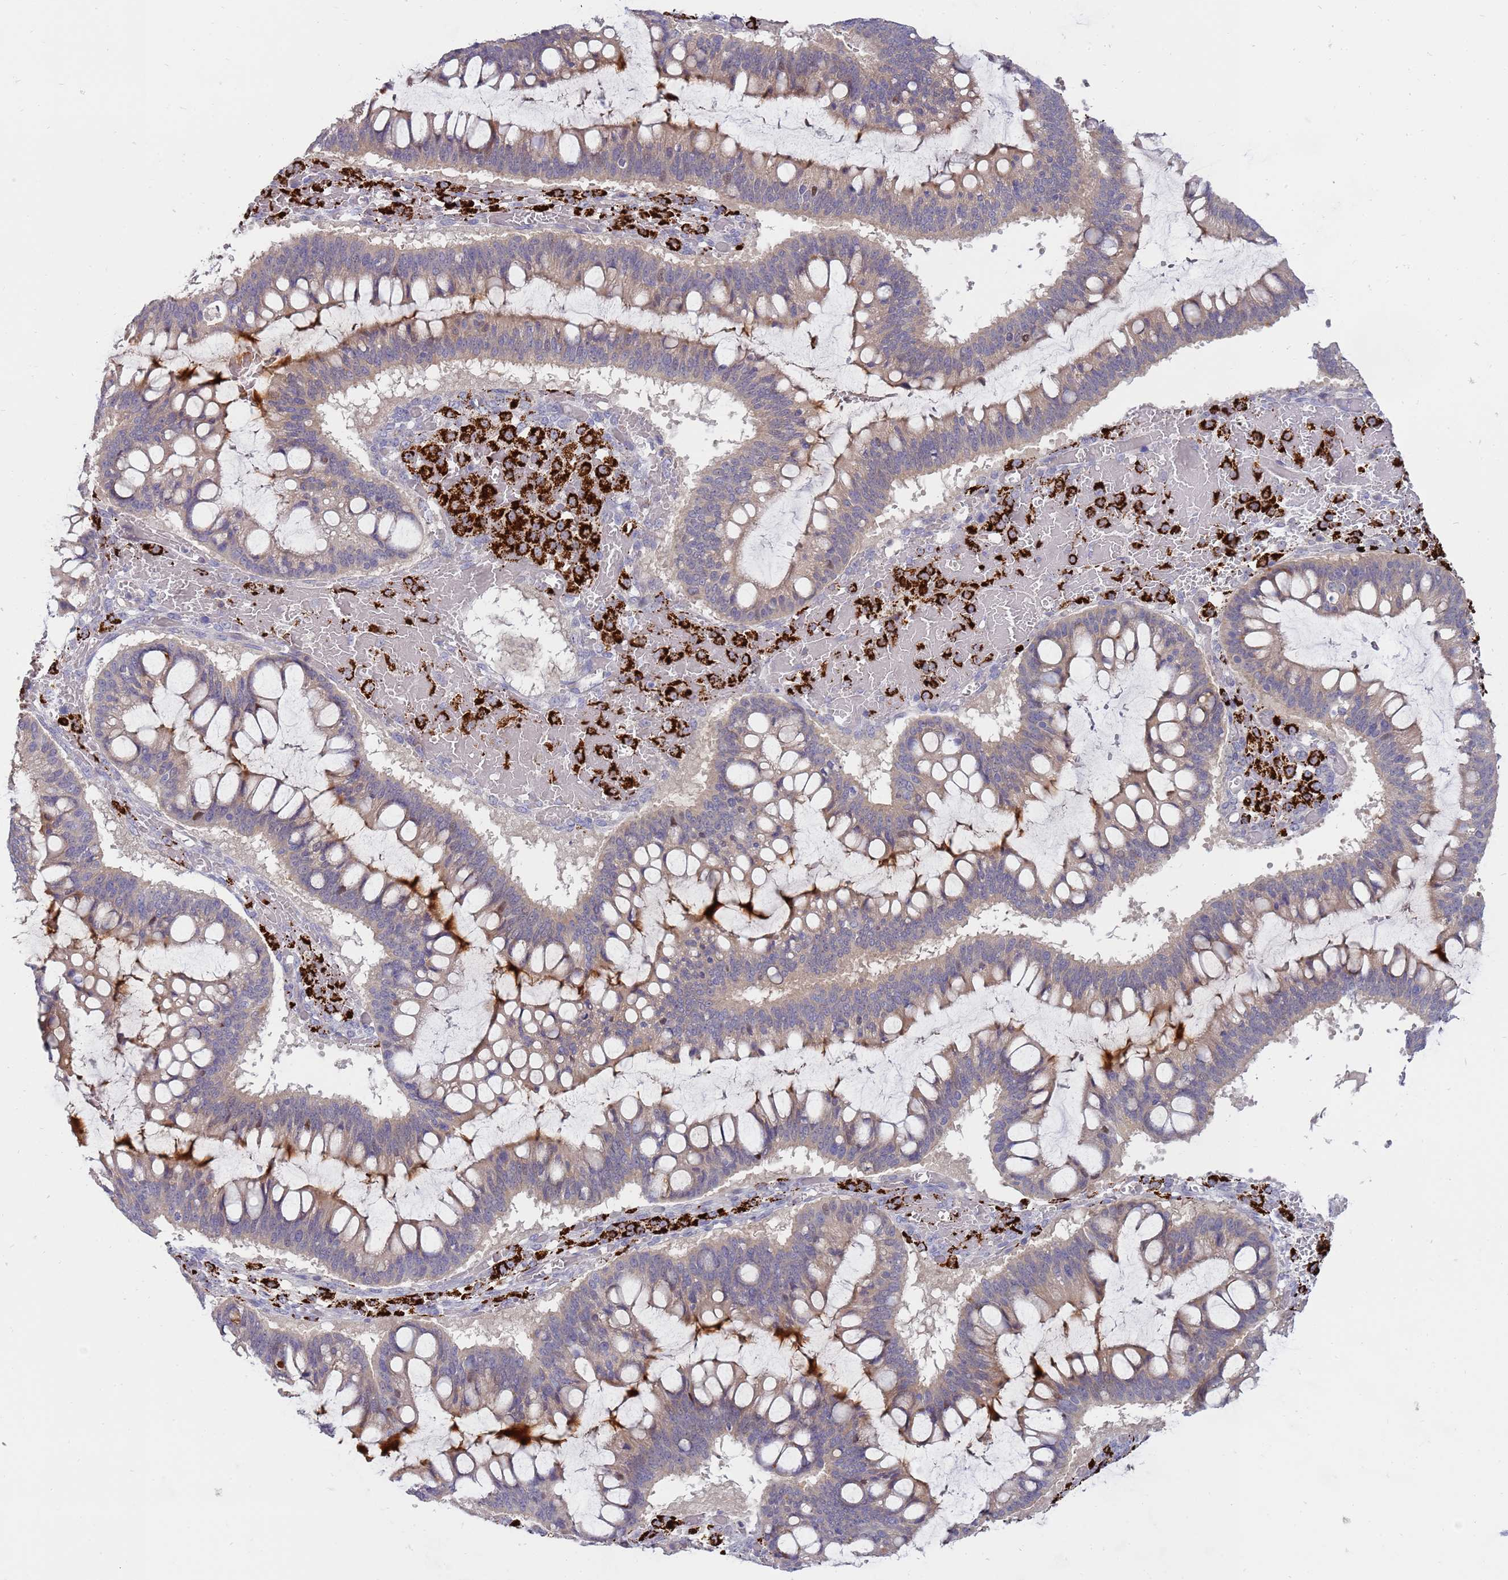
{"staining": {"intensity": "weak", "quantity": "25%-75%", "location": "cytoplasmic/membranous"}, "tissue": "ovarian cancer", "cell_type": "Tumor cells", "image_type": "cancer", "snomed": [{"axis": "morphology", "description": "Cystadenocarcinoma, mucinous, NOS"}, {"axis": "topography", "description": "Ovary"}], "caption": "Immunohistochemistry staining of ovarian mucinous cystadenocarcinoma, which shows low levels of weak cytoplasmic/membranous expression in about 25%-75% of tumor cells indicating weak cytoplasmic/membranous protein positivity. The staining was performed using DAB (3,3'-diaminobenzidine) (brown) for protein detection and nuclei were counterstained in hematoxylin (blue).", "gene": "STK25", "patient": {"sex": "female", "age": 73}}